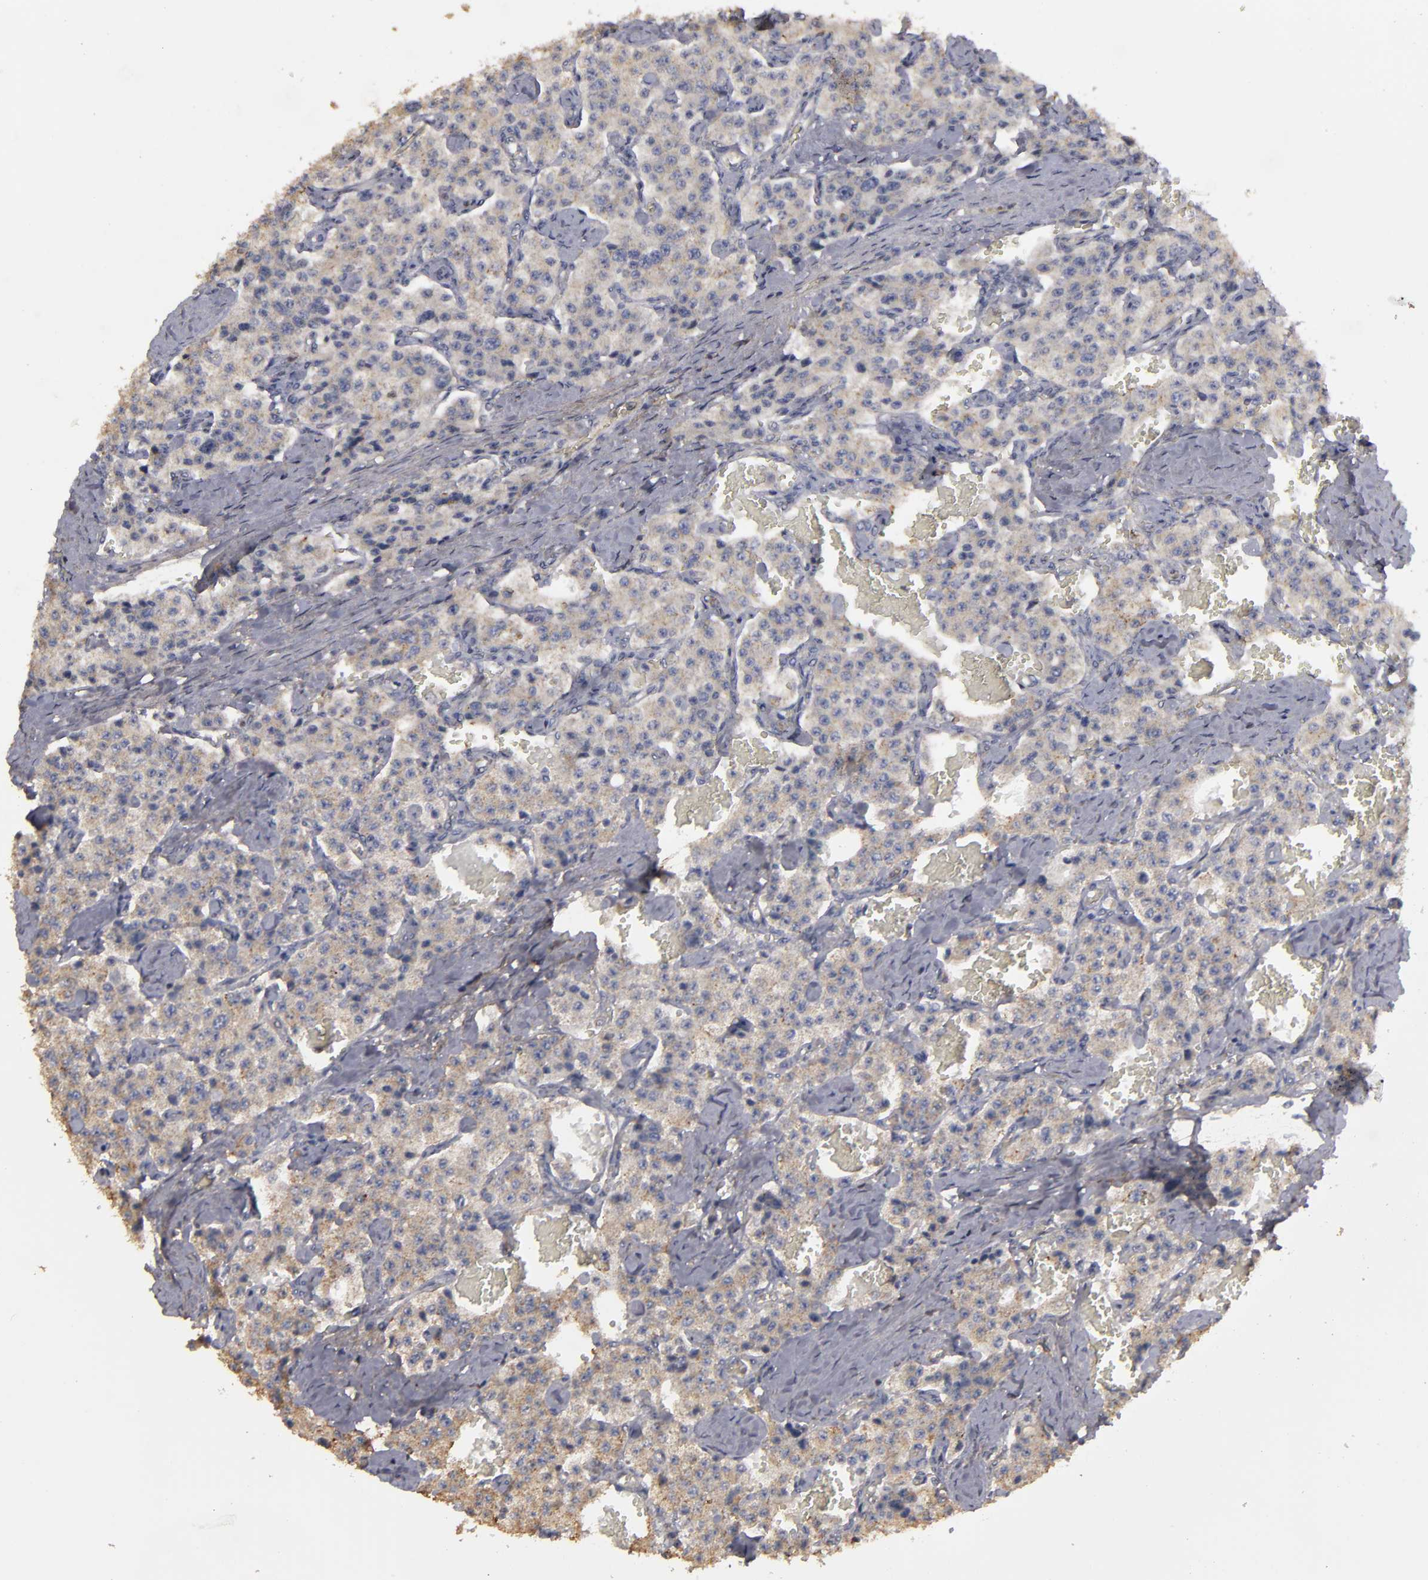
{"staining": {"intensity": "moderate", "quantity": ">75%", "location": "cytoplasmic/membranous"}, "tissue": "carcinoid", "cell_type": "Tumor cells", "image_type": "cancer", "snomed": [{"axis": "morphology", "description": "Carcinoid, malignant, NOS"}, {"axis": "topography", "description": "Small intestine"}], "caption": "A high-resolution photomicrograph shows IHC staining of carcinoid, which exhibits moderate cytoplasmic/membranous positivity in approximately >75% of tumor cells.", "gene": "CD55", "patient": {"sex": "male", "age": 52}}